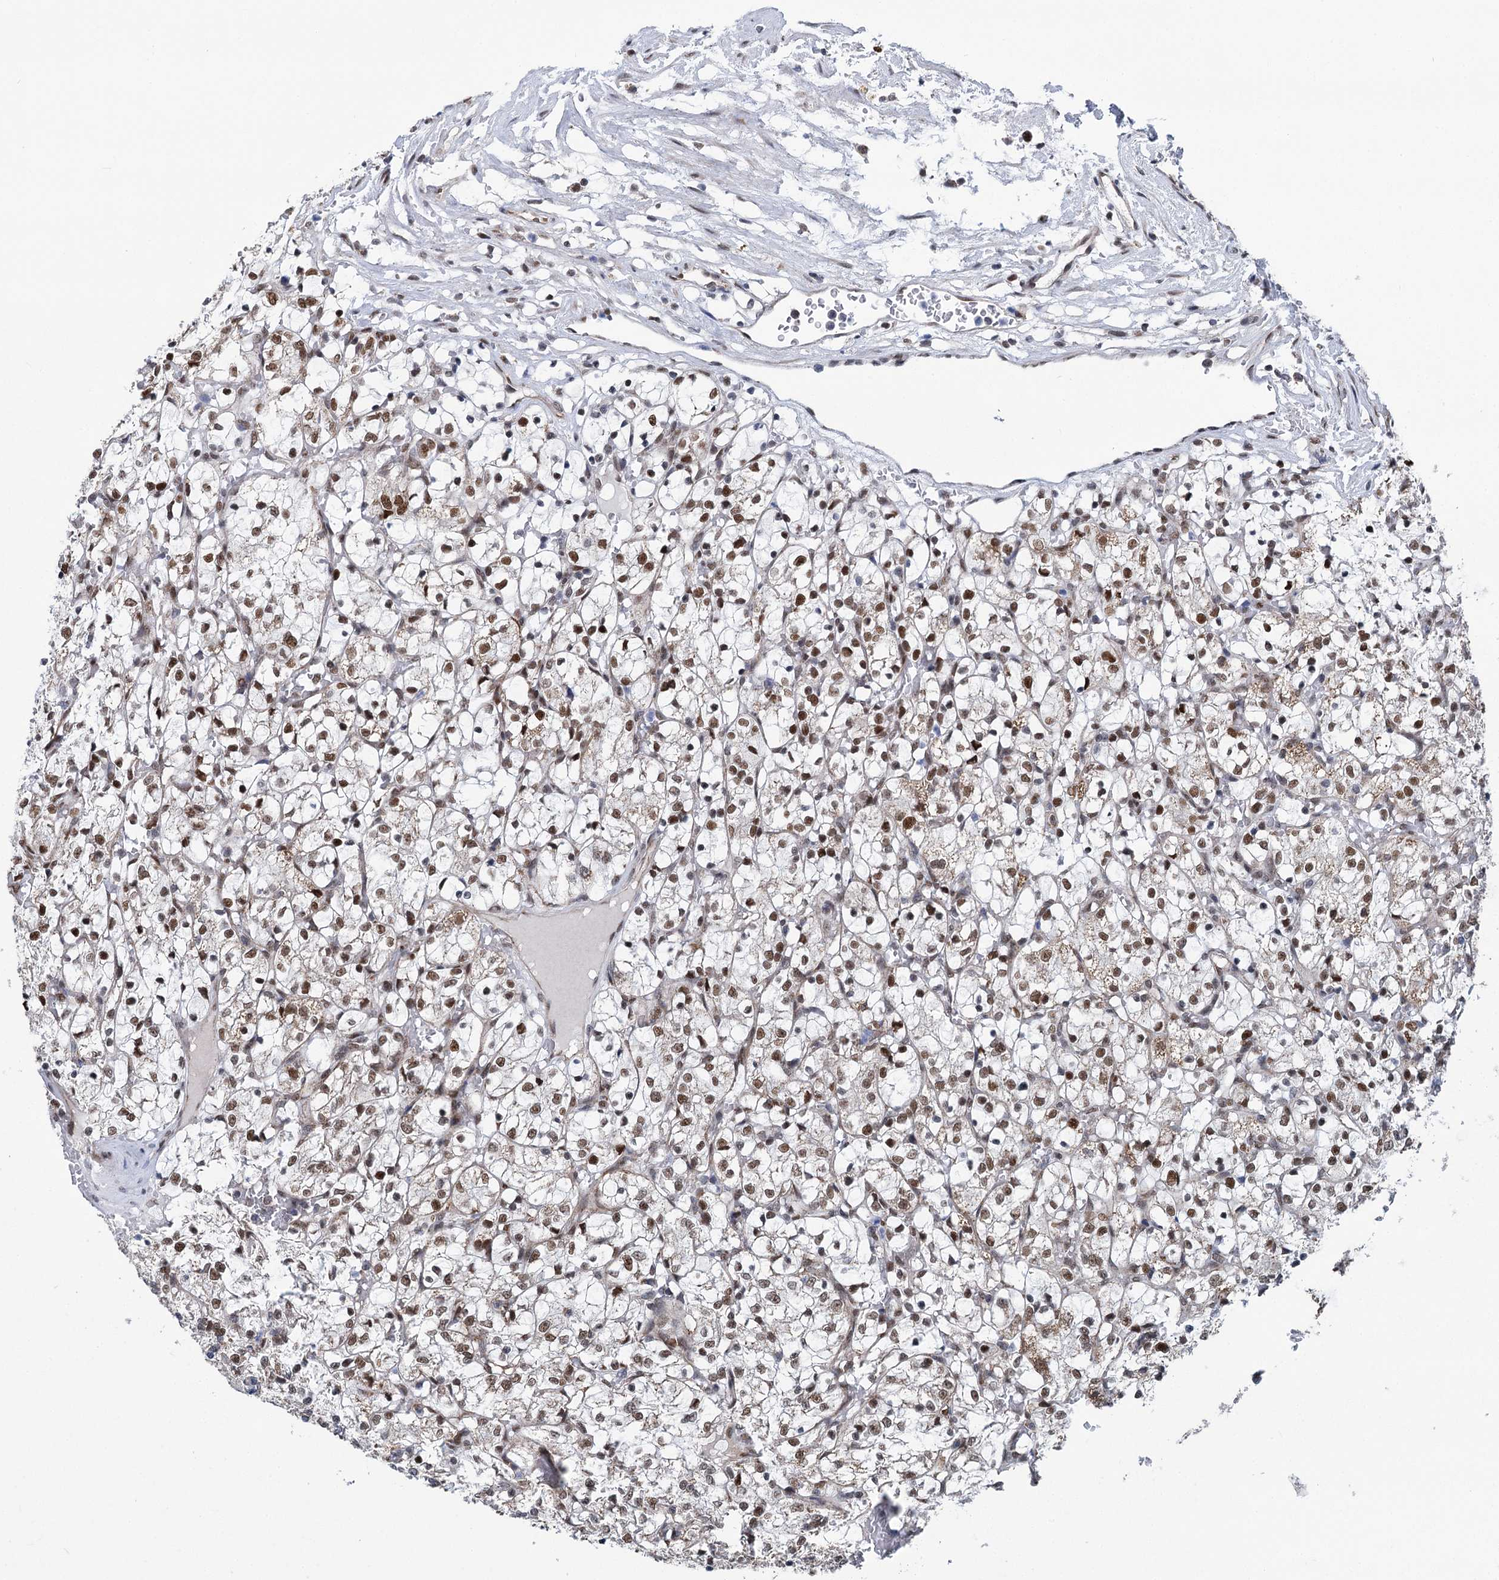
{"staining": {"intensity": "moderate", "quantity": "25%-75%", "location": "cytoplasmic/membranous,nuclear"}, "tissue": "renal cancer", "cell_type": "Tumor cells", "image_type": "cancer", "snomed": [{"axis": "morphology", "description": "Adenocarcinoma, NOS"}, {"axis": "topography", "description": "Kidney"}], "caption": "Approximately 25%-75% of tumor cells in renal adenocarcinoma show moderate cytoplasmic/membranous and nuclear protein positivity as visualized by brown immunohistochemical staining.", "gene": "MORN3", "patient": {"sex": "female", "age": 69}}